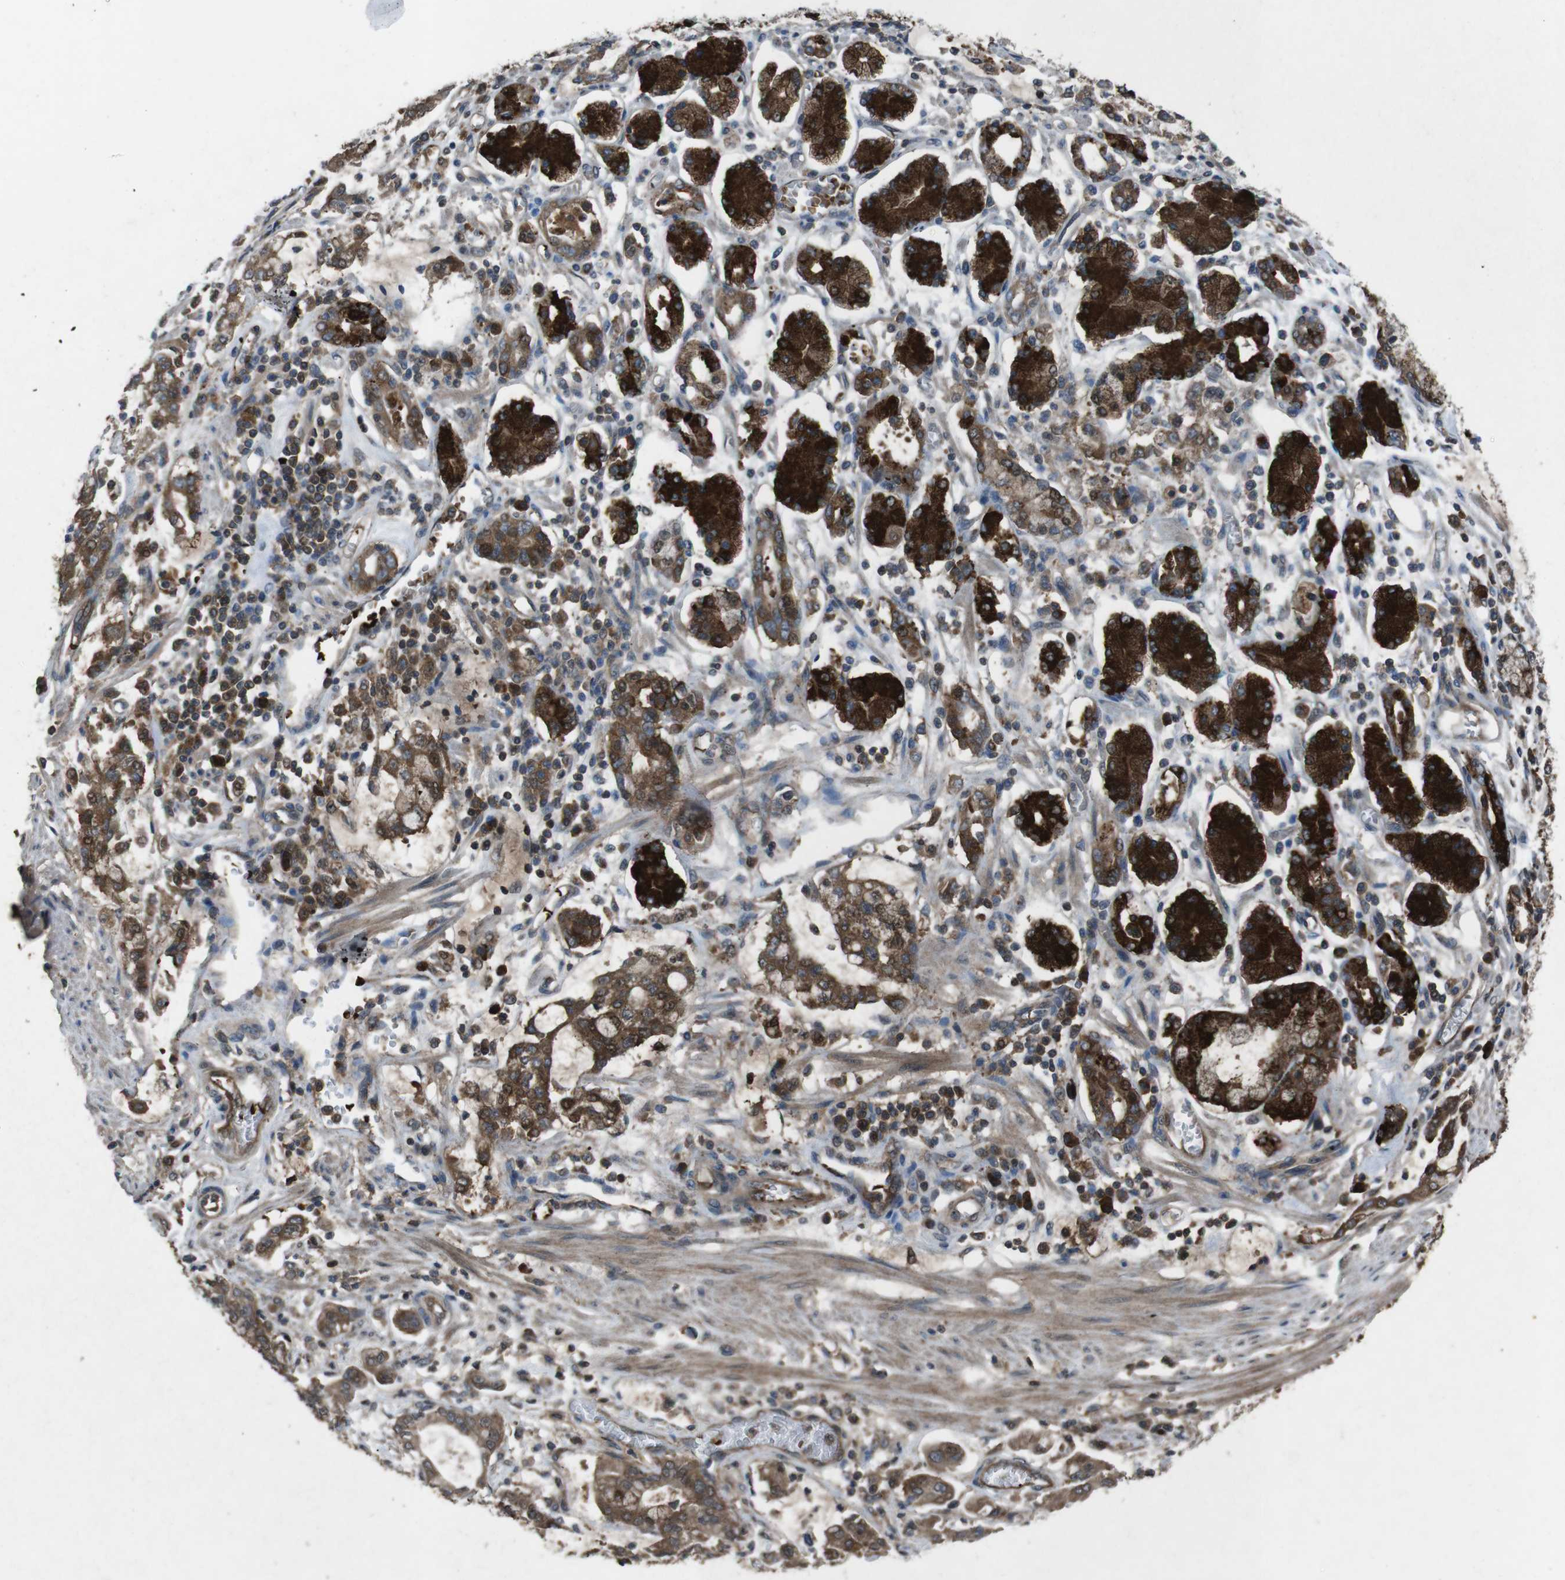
{"staining": {"intensity": "strong", "quantity": ">75%", "location": "cytoplasmic/membranous"}, "tissue": "stomach cancer", "cell_type": "Tumor cells", "image_type": "cancer", "snomed": [{"axis": "morphology", "description": "Adenocarcinoma, NOS"}, {"axis": "topography", "description": "Stomach"}], "caption": "Stomach cancer (adenocarcinoma) was stained to show a protein in brown. There is high levels of strong cytoplasmic/membranous expression in about >75% of tumor cells. Using DAB (3,3'-diaminobenzidine) (brown) and hematoxylin (blue) stains, captured at high magnification using brightfield microscopy.", "gene": "SLC22A23", "patient": {"sex": "male", "age": 76}}